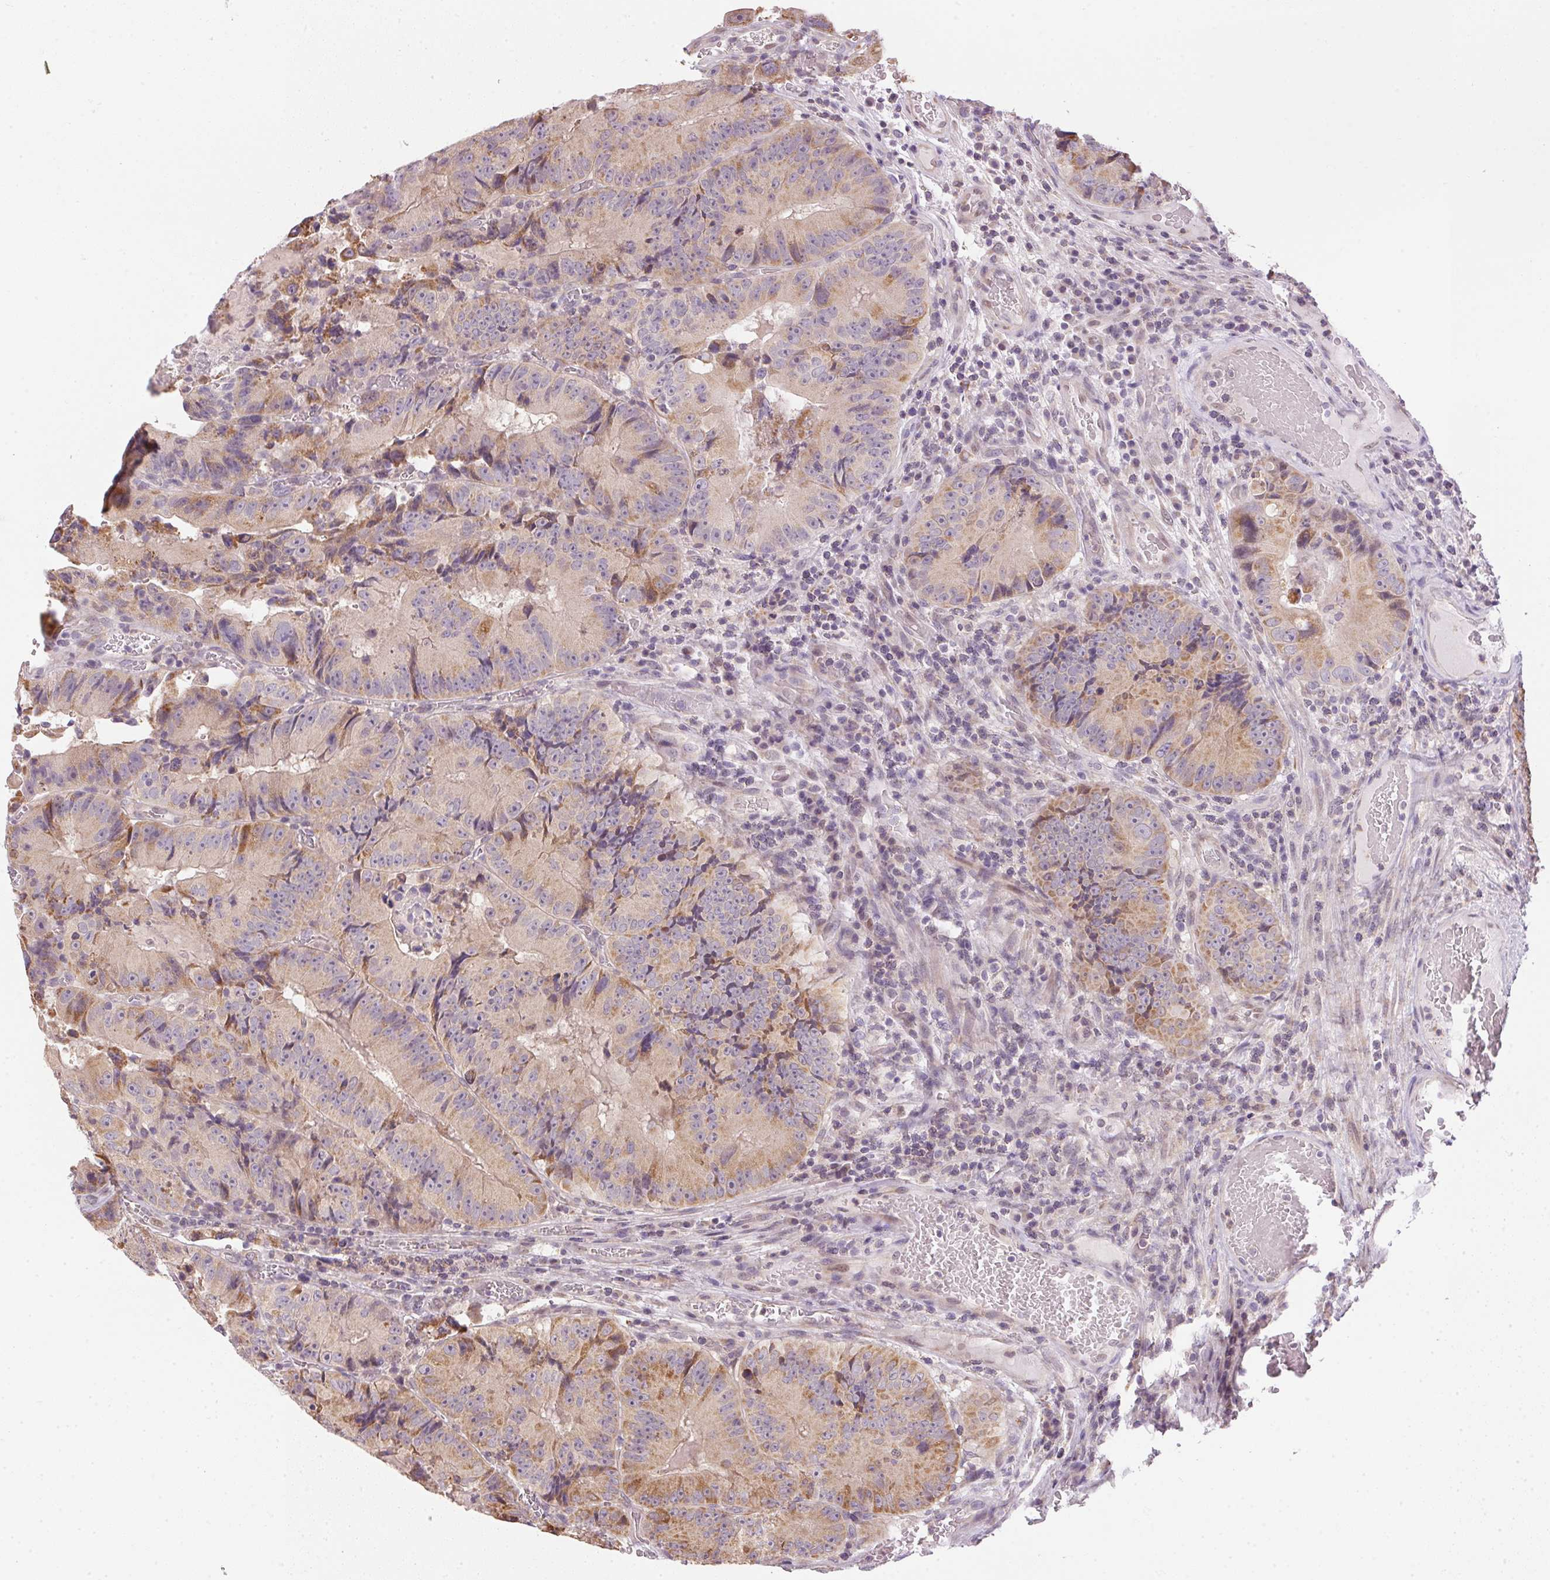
{"staining": {"intensity": "weak", "quantity": ">75%", "location": "cytoplasmic/membranous"}, "tissue": "colorectal cancer", "cell_type": "Tumor cells", "image_type": "cancer", "snomed": [{"axis": "morphology", "description": "Adenocarcinoma, NOS"}, {"axis": "topography", "description": "Colon"}], "caption": "Immunohistochemistry of human colorectal adenocarcinoma reveals low levels of weak cytoplasmic/membranous positivity in approximately >75% of tumor cells. The staining was performed using DAB to visualize the protein expression in brown, while the nuclei were stained in blue with hematoxylin (Magnification: 20x).", "gene": "SC5D", "patient": {"sex": "female", "age": 86}}